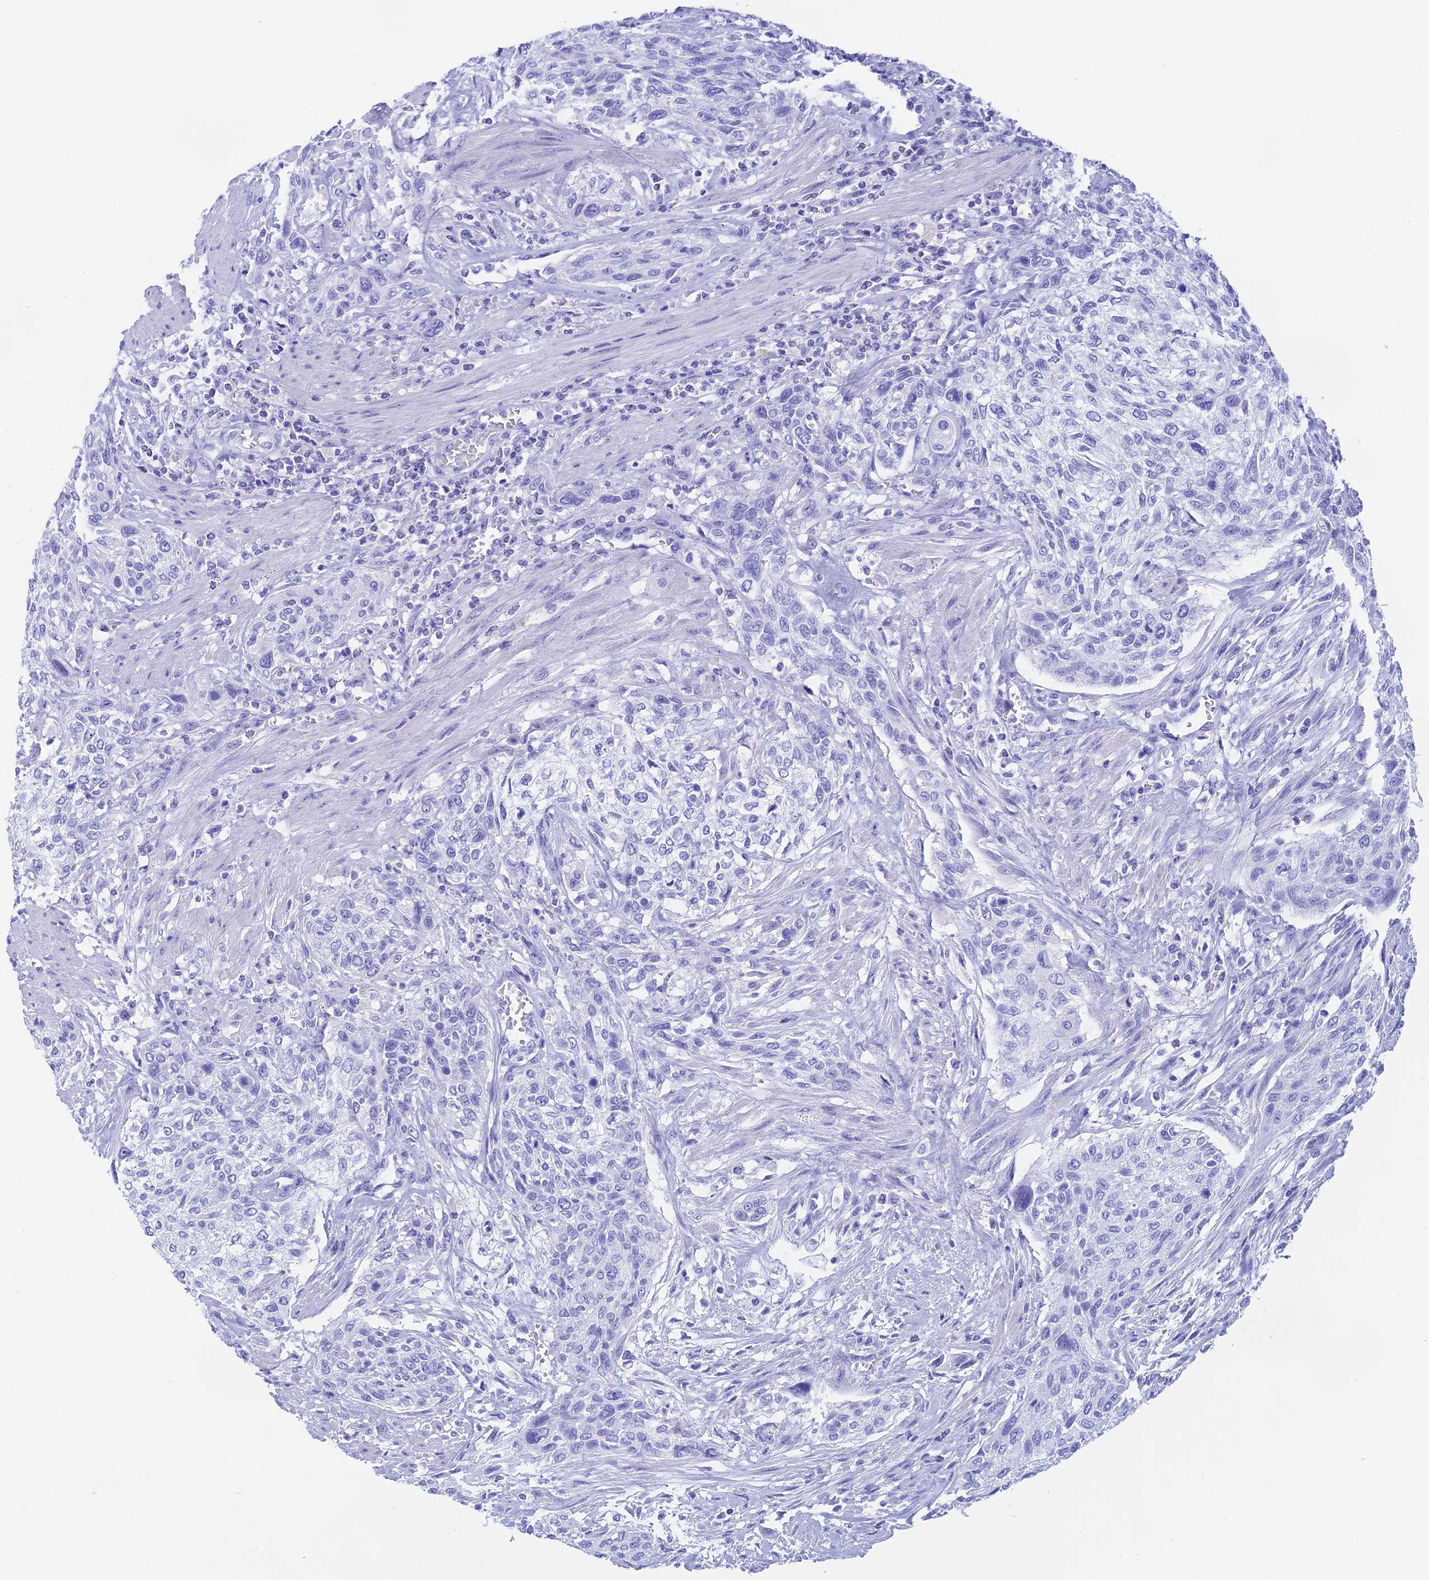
{"staining": {"intensity": "negative", "quantity": "none", "location": "none"}, "tissue": "urothelial cancer", "cell_type": "Tumor cells", "image_type": "cancer", "snomed": [{"axis": "morphology", "description": "Urothelial carcinoma, High grade"}, {"axis": "topography", "description": "Urinary bladder"}], "caption": "Immunohistochemistry of high-grade urothelial carcinoma displays no positivity in tumor cells. (DAB immunohistochemistry visualized using brightfield microscopy, high magnification).", "gene": "ISCA1", "patient": {"sex": "male", "age": 35}}